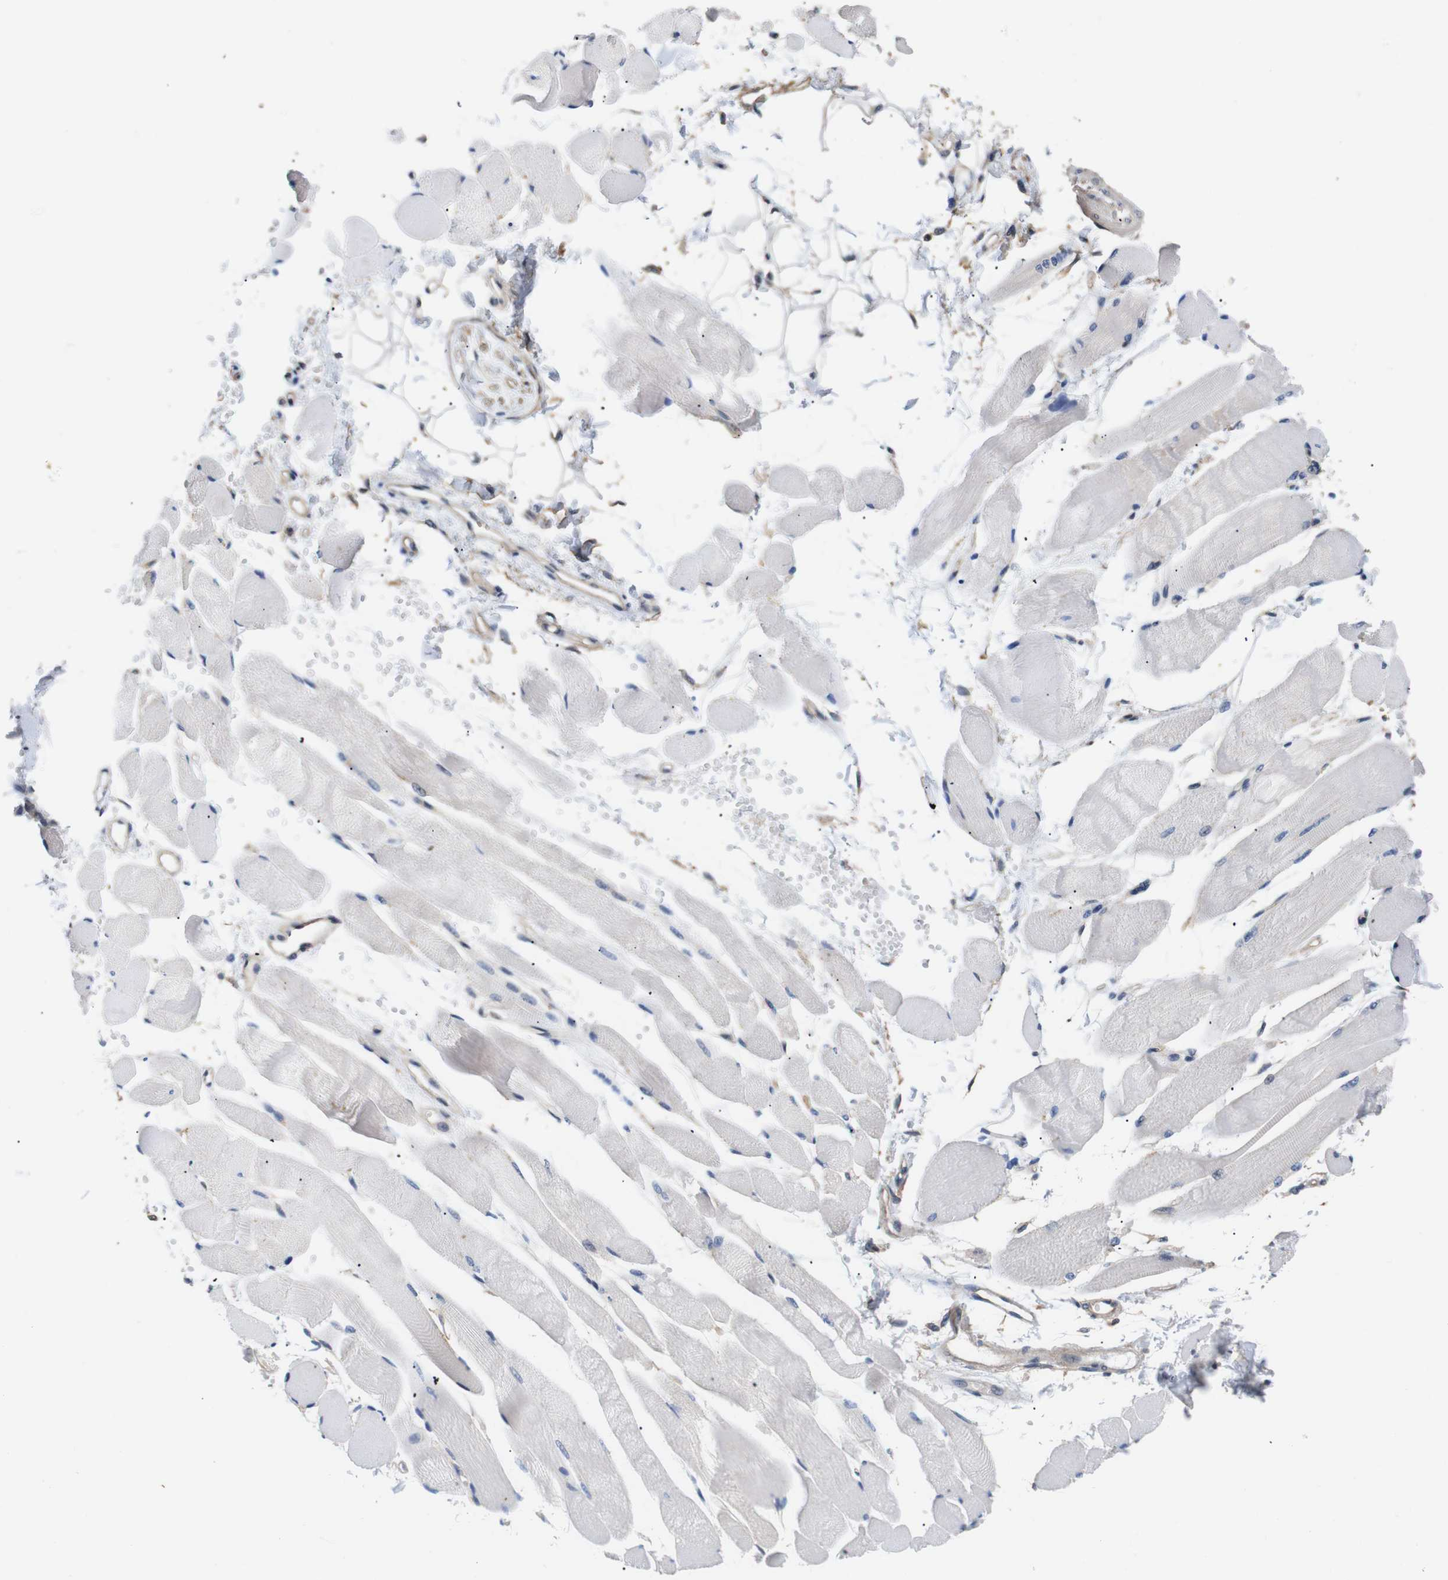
{"staining": {"intensity": "negative", "quantity": "none", "location": "none"}, "tissue": "skeletal muscle", "cell_type": "Myocytes", "image_type": "normal", "snomed": [{"axis": "morphology", "description": "Normal tissue, NOS"}, {"axis": "topography", "description": "Skeletal muscle"}, {"axis": "topography", "description": "Peripheral nerve tissue"}], "caption": "Myocytes are negative for brown protein staining in unremarkable skeletal muscle. Brightfield microscopy of immunohistochemistry (IHC) stained with DAB (3,3'-diaminobenzidine) (brown) and hematoxylin (blue), captured at high magnification.", "gene": "BRWD3", "patient": {"sex": "female", "age": 84}}